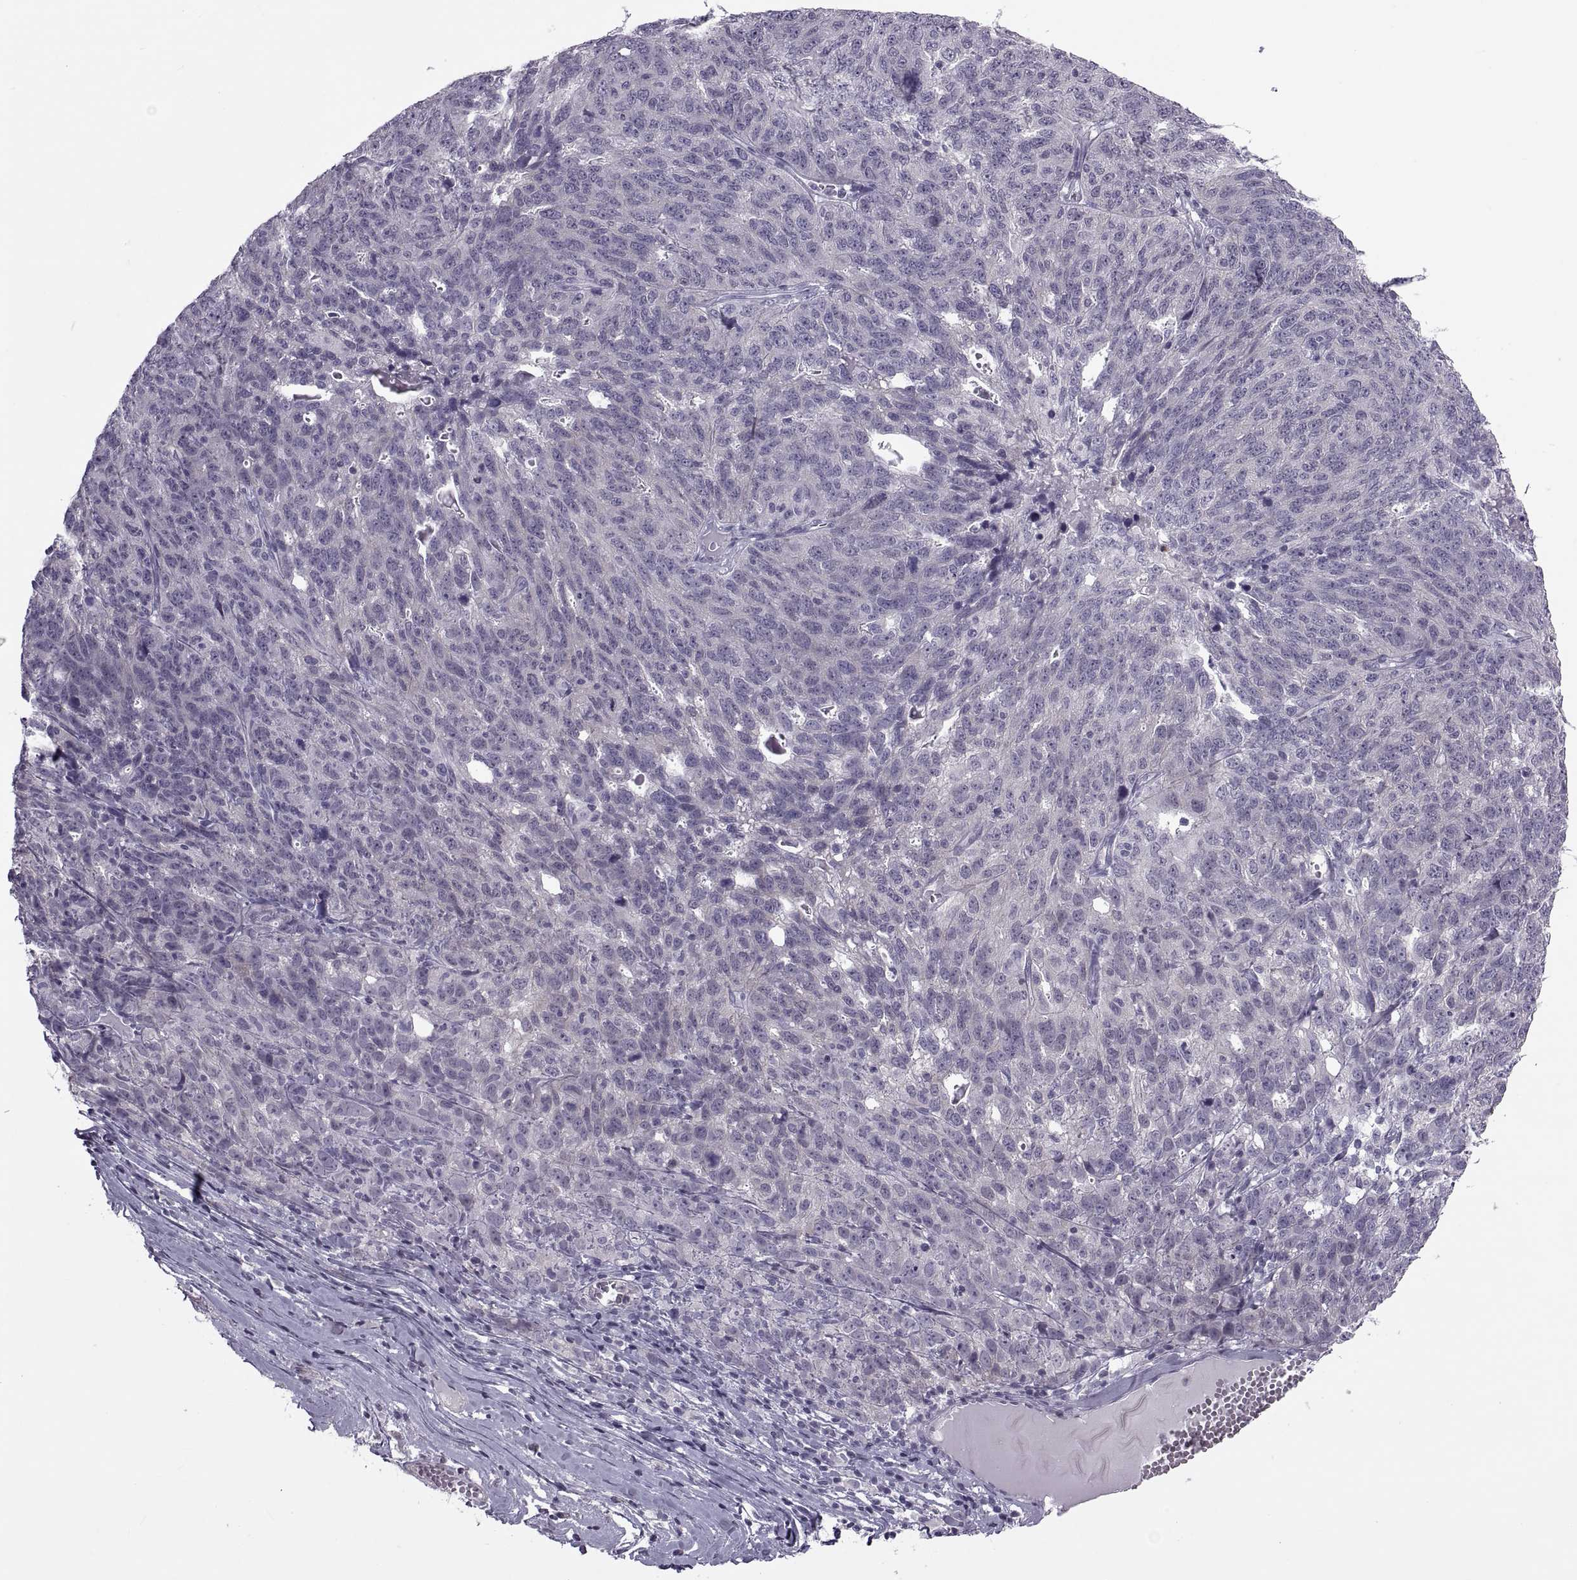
{"staining": {"intensity": "negative", "quantity": "none", "location": "none"}, "tissue": "ovarian cancer", "cell_type": "Tumor cells", "image_type": "cancer", "snomed": [{"axis": "morphology", "description": "Cystadenocarcinoma, serous, NOS"}, {"axis": "topography", "description": "Ovary"}], "caption": "The histopathology image demonstrates no significant staining in tumor cells of serous cystadenocarcinoma (ovarian). Nuclei are stained in blue.", "gene": "ODF3", "patient": {"sex": "female", "age": 71}}